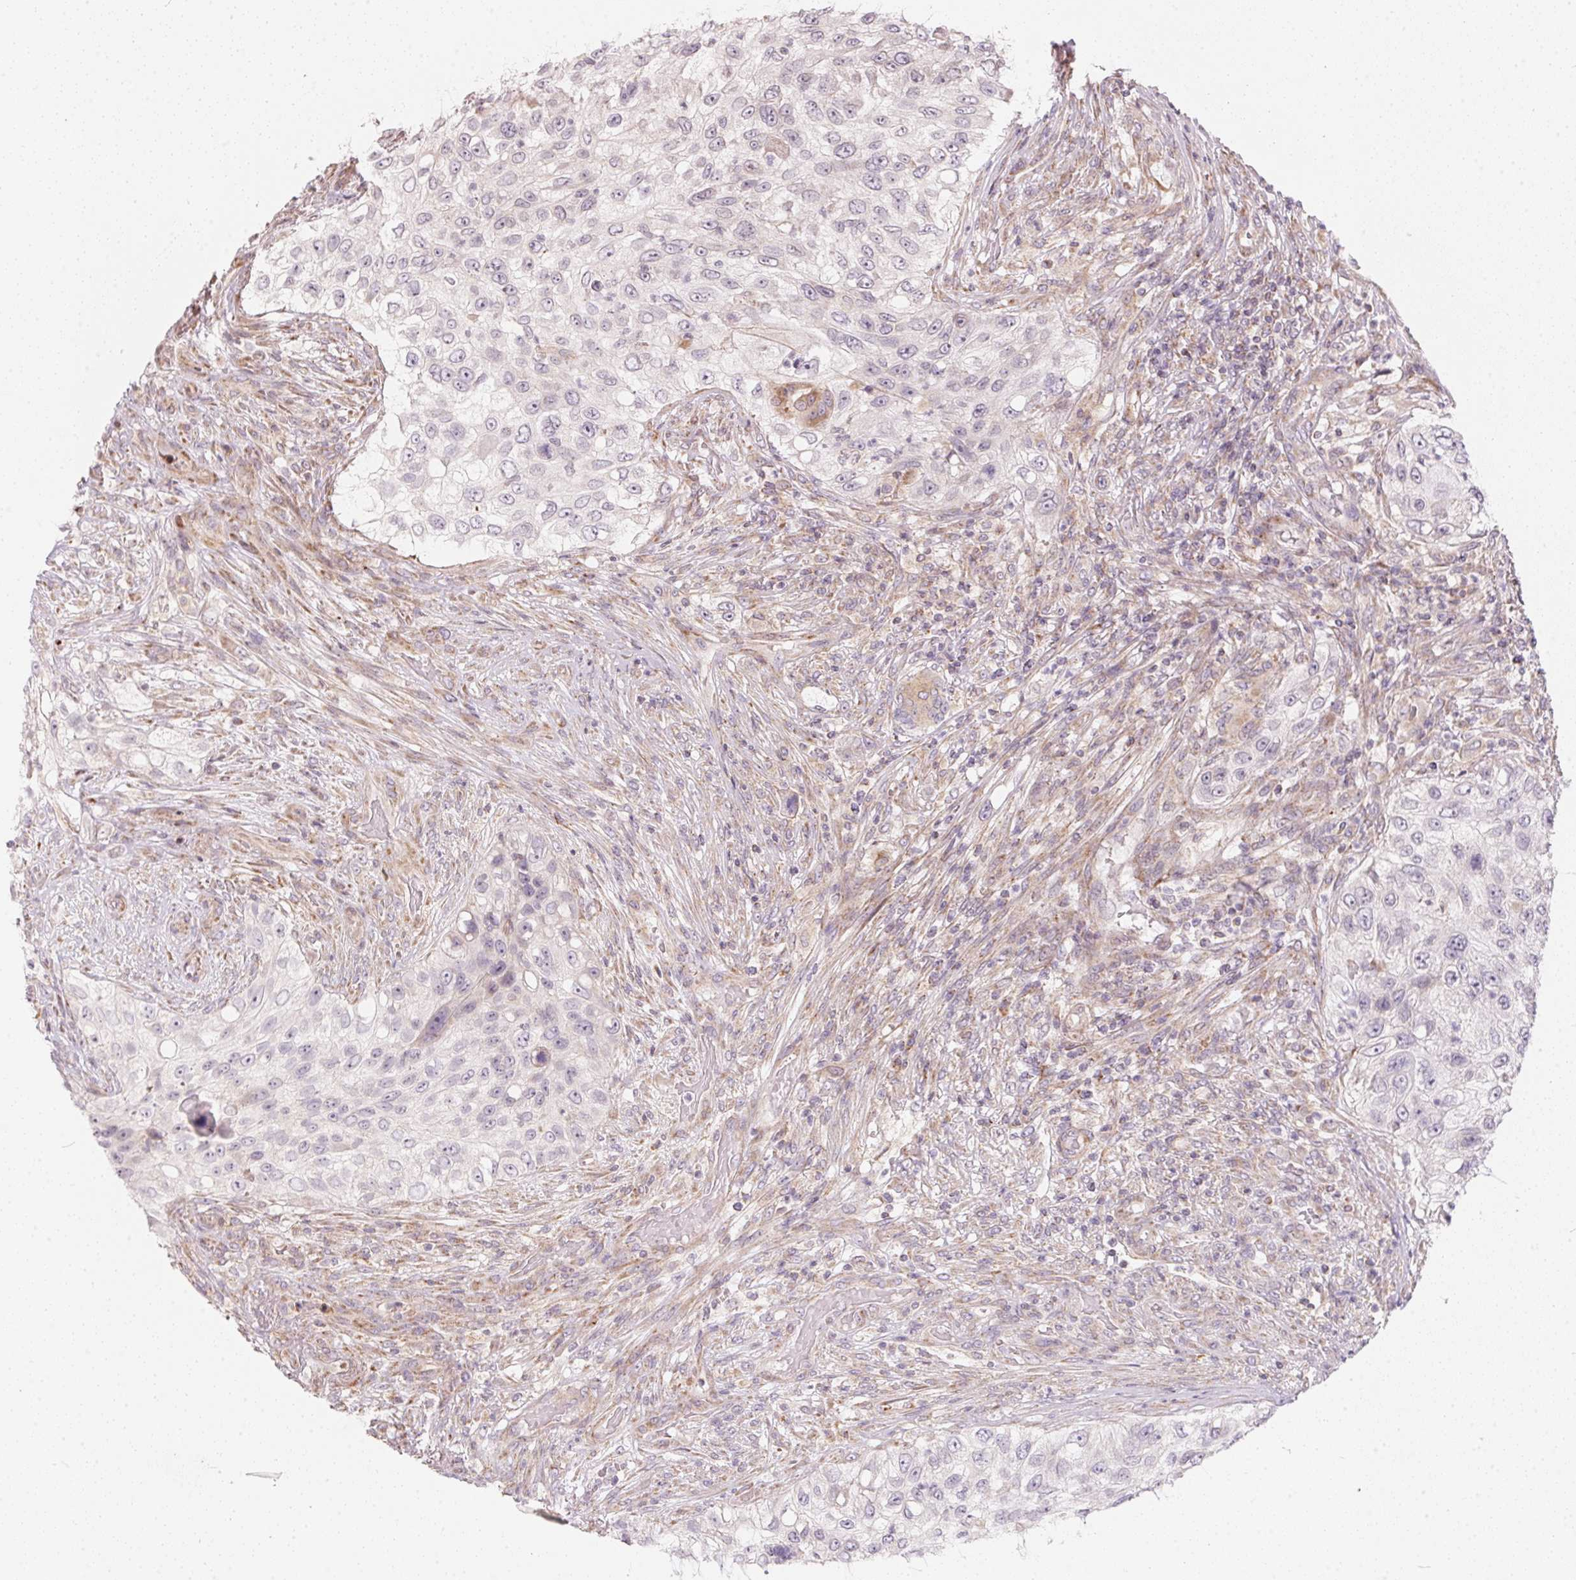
{"staining": {"intensity": "negative", "quantity": "none", "location": "none"}, "tissue": "urothelial cancer", "cell_type": "Tumor cells", "image_type": "cancer", "snomed": [{"axis": "morphology", "description": "Urothelial carcinoma, High grade"}, {"axis": "topography", "description": "Urinary bladder"}], "caption": "Tumor cells show no significant protein positivity in urothelial carcinoma (high-grade). (DAB (3,3'-diaminobenzidine) immunohistochemistry (IHC), high magnification).", "gene": "VWA5B2", "patient": {"sex": "female", "age": 60}}